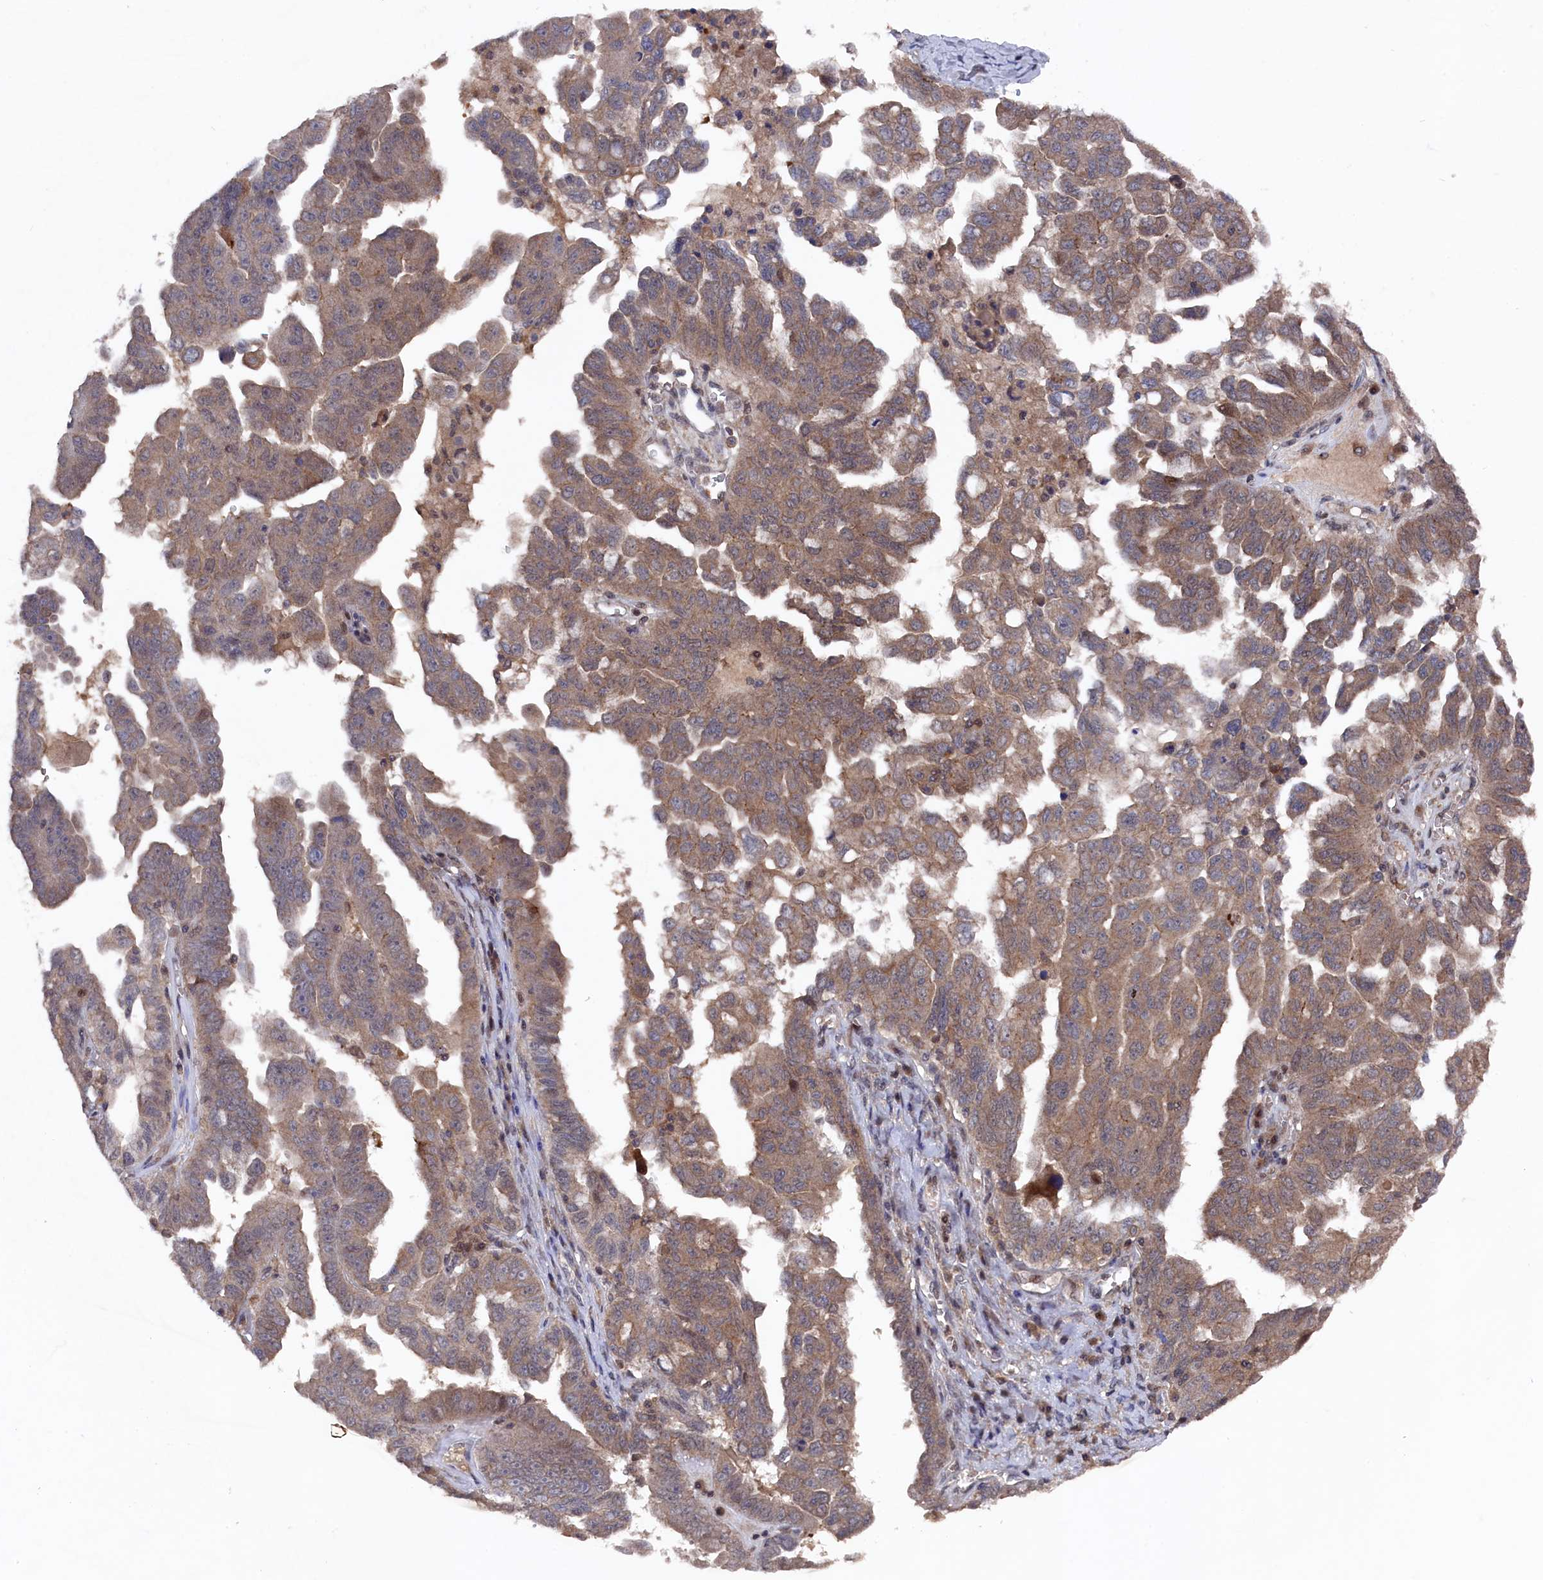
{"staining": {"intensity": "moderate", "quantity": ">75%", "location": "cytoplasmic/membranous"}, "tissue": "ovarian cancer", "cell_type": "Tumor cells", "image_type": "cancer", "snomed": [{"axis": "morphology", "description": "Carcinoma, endometroid"}, {"axis": "topography", "description": "Ovary"}], "caption": "DAB immunohistochemical staining of human ovarian cancer (endometroid carcinoma) reveals moderate cytoplasmic/membranous protein expression in approximately >75% of tumor cells.", "gene": "TMC5", "patient": {"sex": "female", "age": 62}}